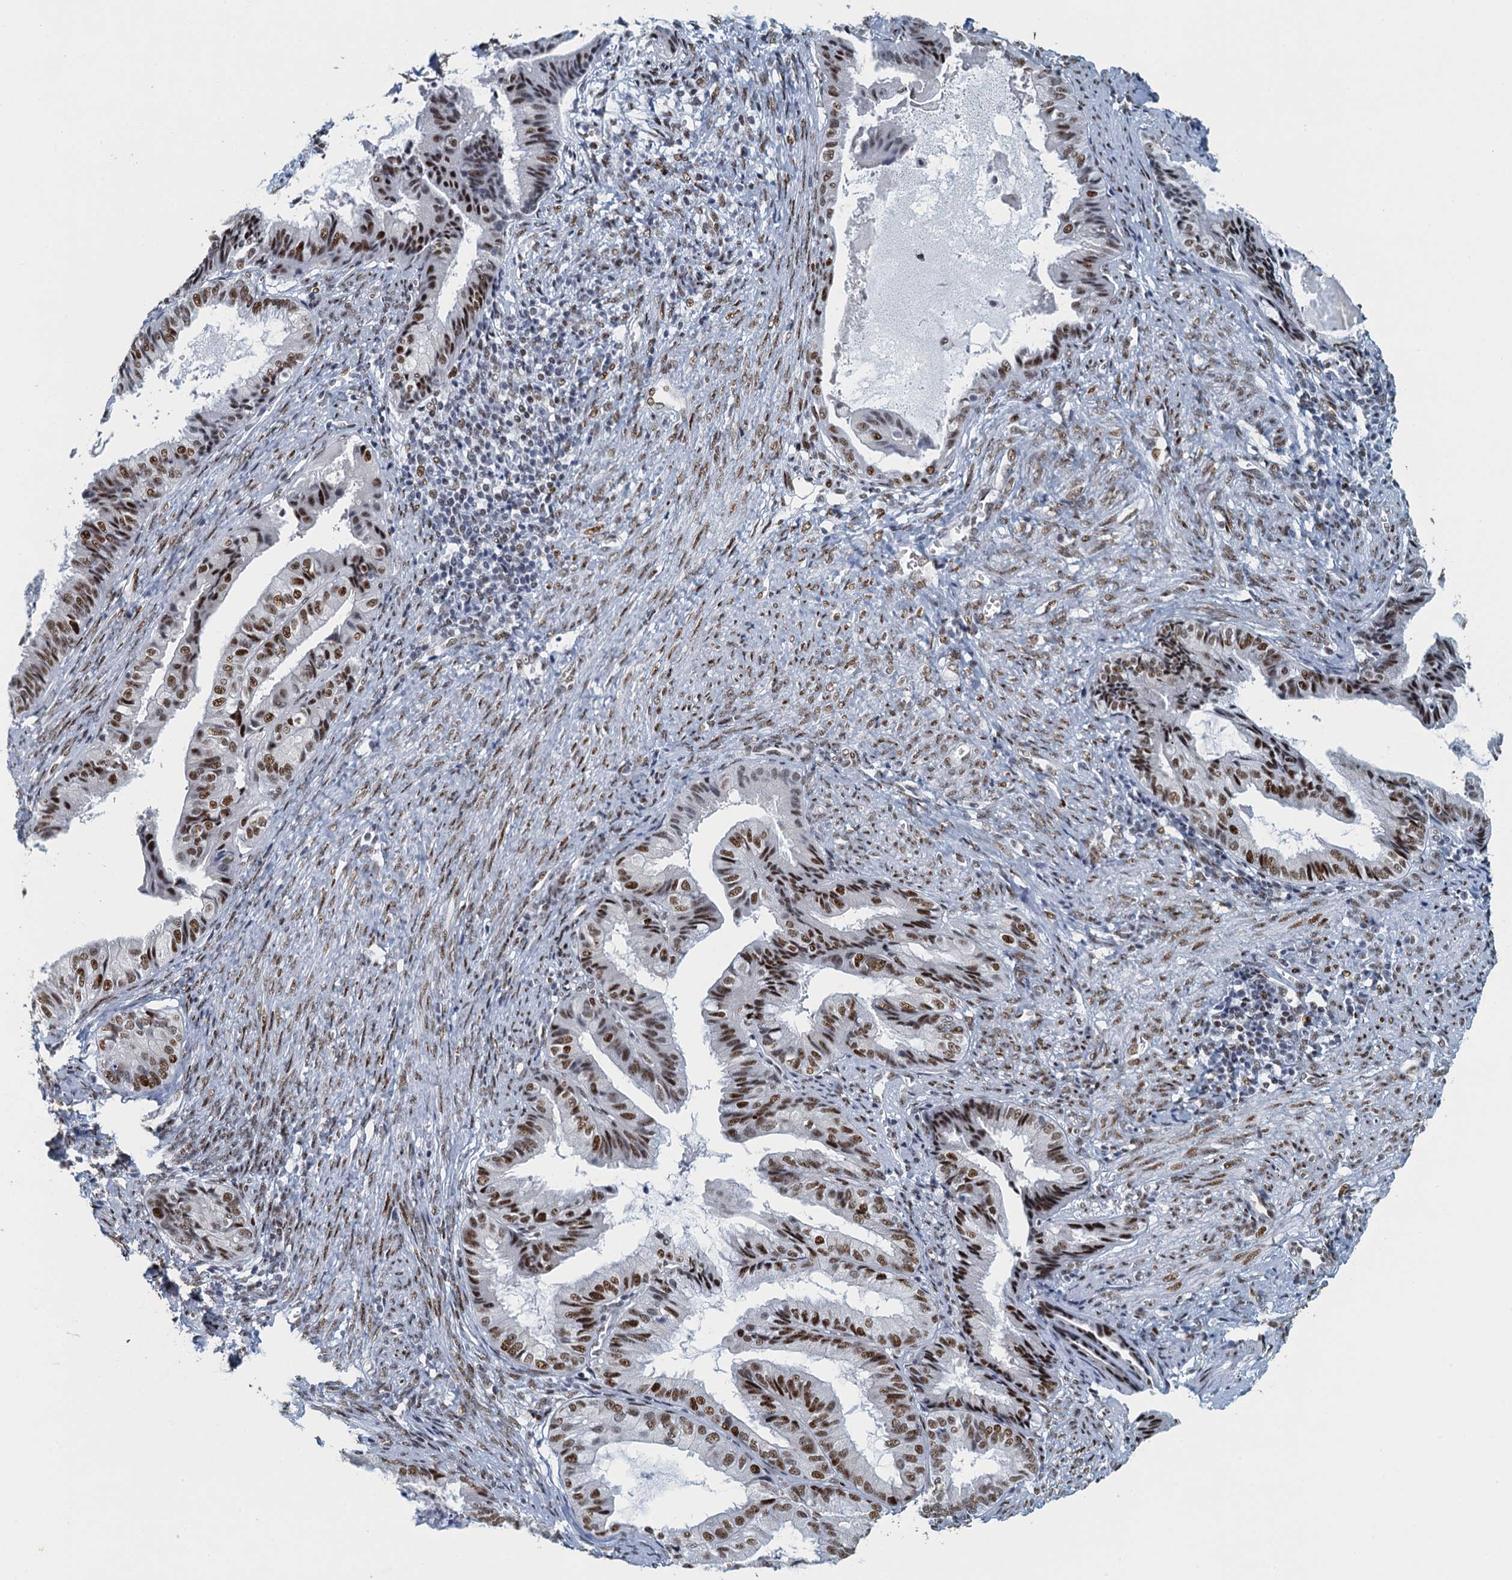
{"staining": {"intensity": "moderate", "quantity": "25%-75%", "location": "nuclear"}, "tissue": "endometrial cancer", "cell_type": "Tumor cells", "image_type": "cancer", "snomed": [{"axis": "morphology", "description": "Adenocarcinoma, NOS"}, {"axis": "topography", "description": "Endometrium"}], "caption": "Endometrial adenocarcinoma was stained to show a protein in brown. There is medium levels of moderate nuclear expression in approximately 25%-75% of tumor cells. The staining is performed using DAB brown chromogen to label protein expression. The nuclei are counter-stained blue using hematoxylin.", "gene": "TTLL9", "patient": {"sex": "female", "age": 86}}